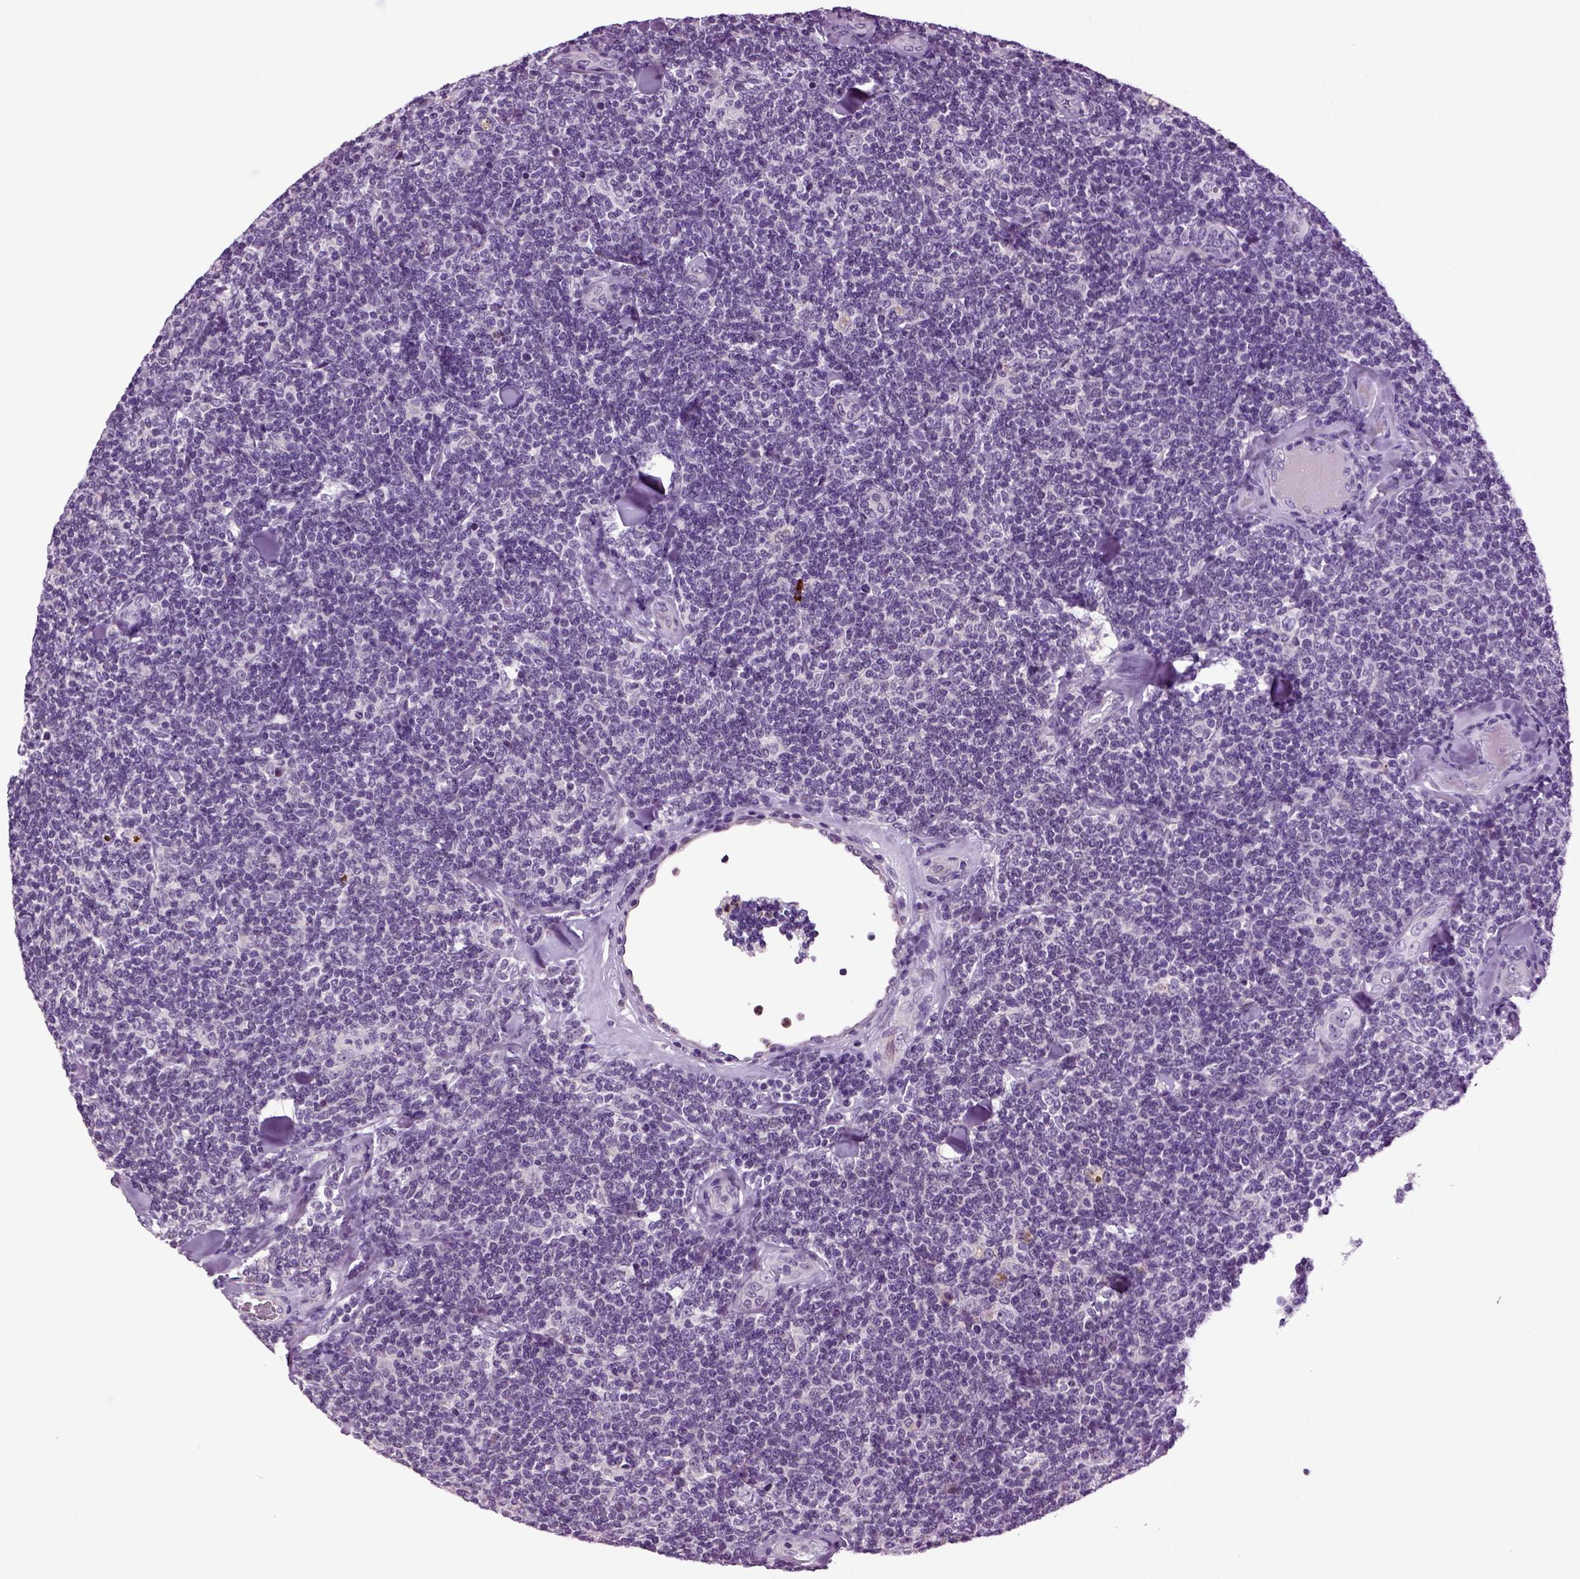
{"staining": {"intensity": "negative", "quantity": "none", "location": "none"}, "tissue": "lymphoma", "cell_type": "Tumor cells", "image_type": "cancer", "snomed": [{"axis": "morphology", "description": "Malignant lymphoma, non-Hodgkin's type, Low grade"}, {"axis": "topography", "description": "Lymph node"}], "caption": "IHC micrograph of neoplastic tissue: lymphoma stained with DAB (3,3'-diaminobenzidine) displays no significant protein staining in tumor cells. (DAB (3,3'-diaminobenzidine) IHC with hematoxylin counter stain).", "gene": "FGF11", "patient": {"sex": "female", "age": 56}}